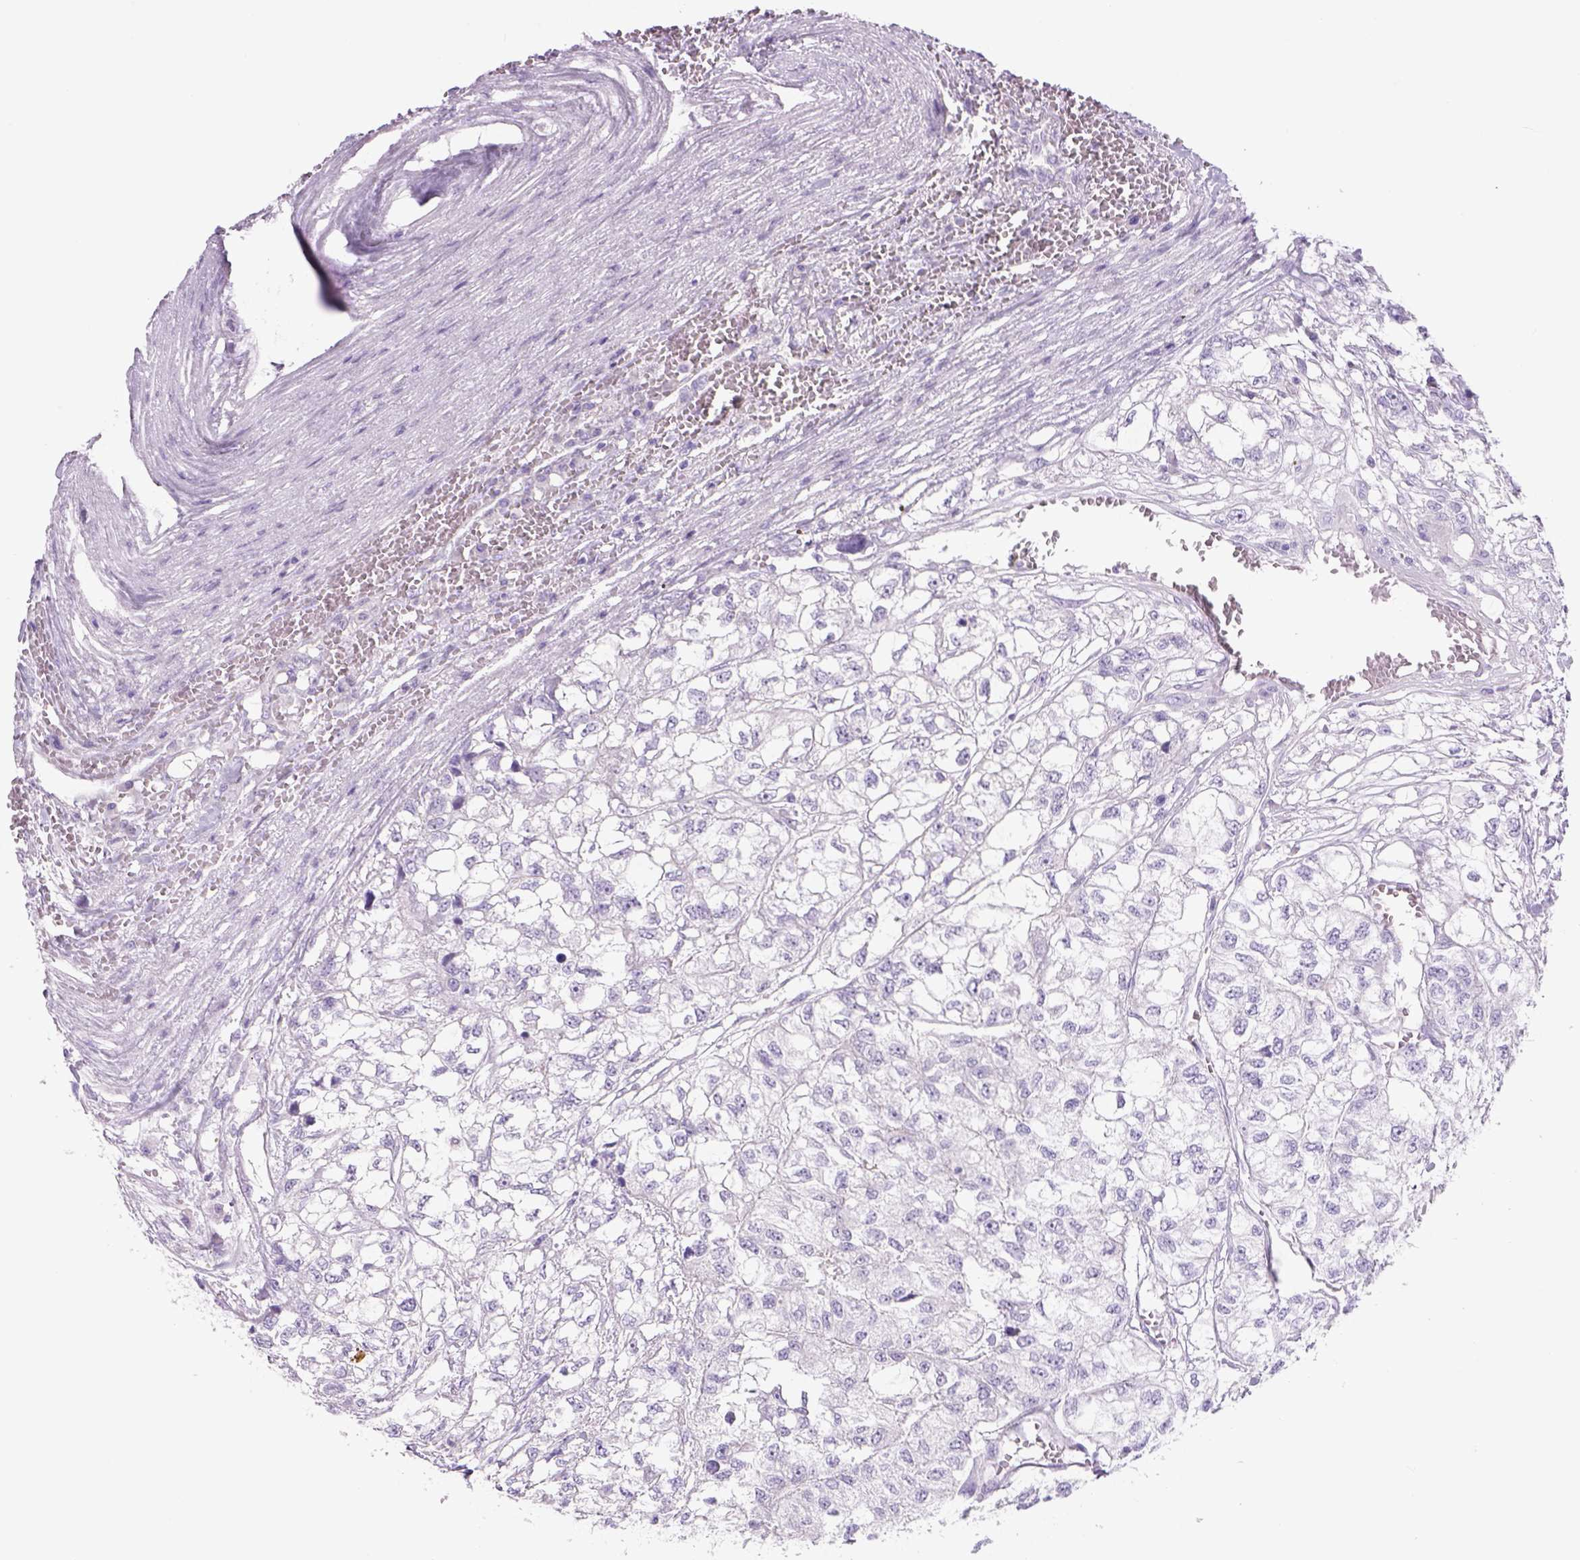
{"staining": {"intensity": "negative", "quantity": "none", "location": "none"}, "tissue": "renal cancer", "cell_type": "Tumor cells", "image_type": "cancer", "snomed": [{"axis": "morphology", "description": "Adenocarcinoma, NOS"}, {"axis": "topography", "description": "Kidney"}], "caption": "This photomicrograph is of renal cancer stained with immunohistochemistry to label a protein in brown with the nuclei are counter-stained blue. There is no staining in tumor cells.", "gene": "TENM4", "patient": {"sex": "male", "age": 56}}